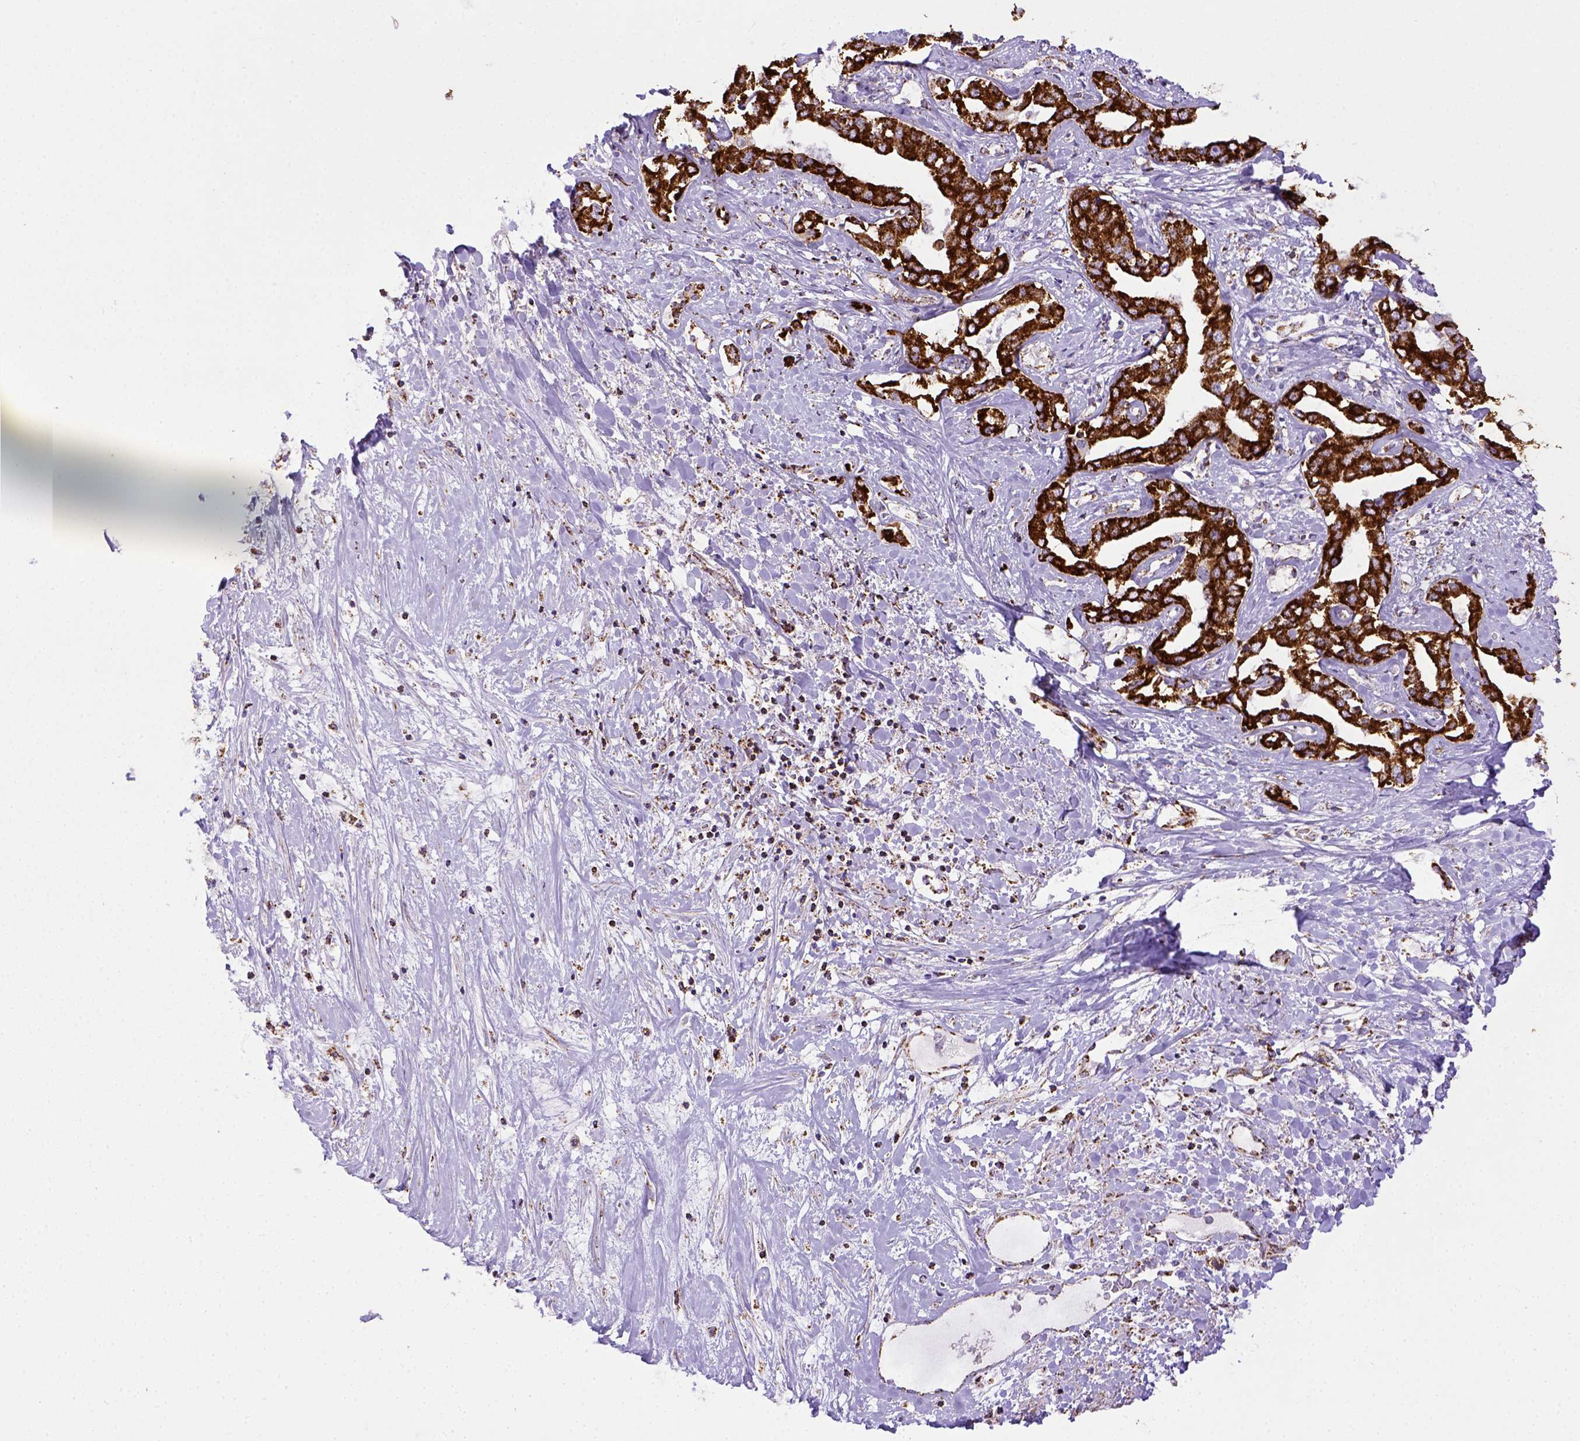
{"staining": {"intensity": "strong", "quantity": ">75%", "location": "cytoplasmic/membranous"}, "tissue": "liver cancer", "cell_type": "Tumor cells", "image_type": "cancer", "snomed": [{"axis": "morphology", "description": "Cholangiocarcinoma"}, {"axis": "topography", "description": "Liver"}], "caption": "The immunohistochemical stain highlights strong cytoplasmic/membranous staining in tumor cells of liver cholangiocarcinoma tissue. The staining is performed using DAB (3,3'-diaminobenzidine) brown chromogen to label protein expression. The nuclei are counter-stained blue using hematoxylin.", "gene": "MT-CO1", "patient": {"sex": "male", "age": 59}}